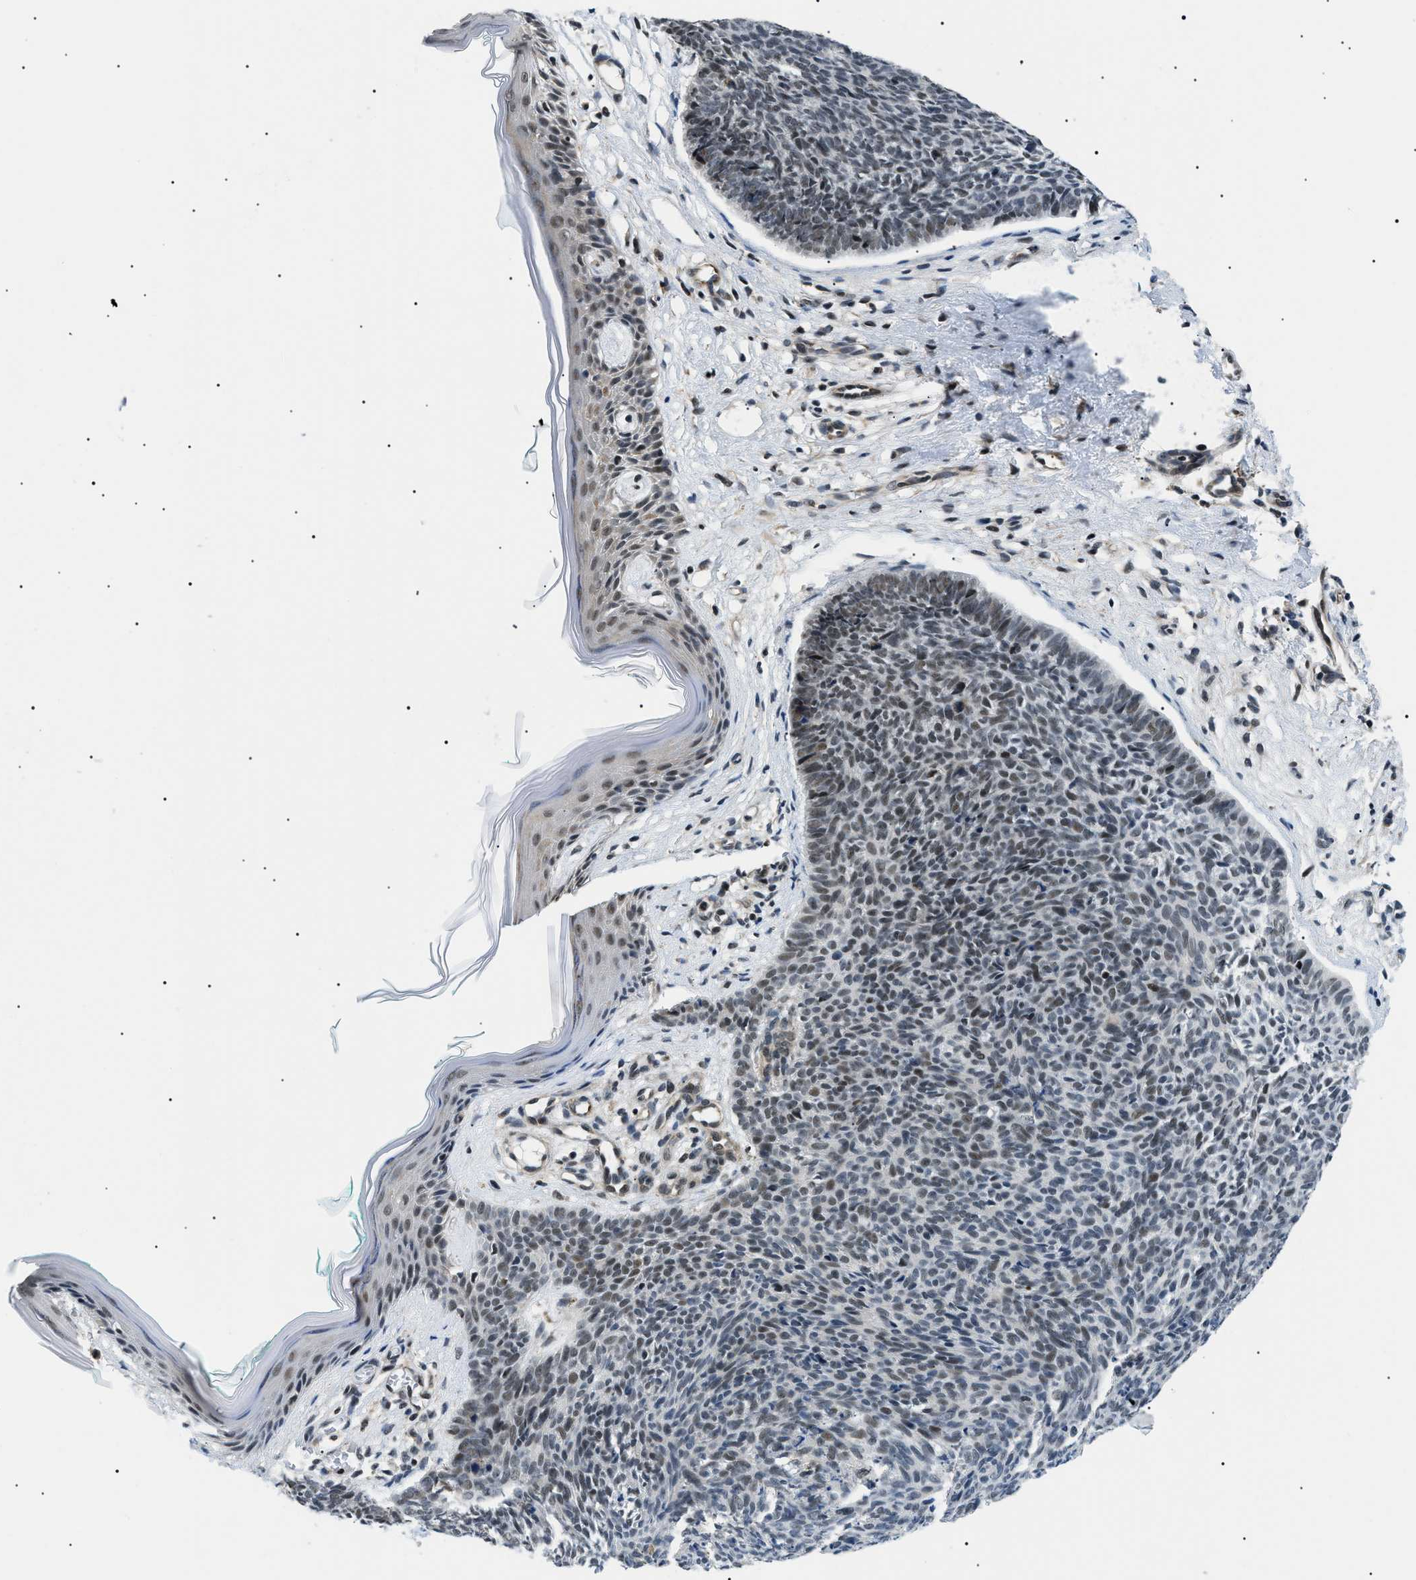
{"staining": {"intensity": "weak", "quantity": "<25%", "location": "nuclear"}, "tissue": "skin cancer", "cell_type": "Tumor cells", "image_type": "cancer", "snomed": [{"axis": "morphology", "description": "Basal cell carcinoma"}, {"axis": "topography", "description": "Skin"}], "caption": "DAB (3,3'-diaminobenzidine) immunohistochemical staining of human skin cancer (basal cell carcinoma) displays no significant staining in tumor cells. Brightfield microscopy of immunohistochemistry (IHC) stained with DAB (3,3'-diaminobenzidine) (brown) and hematoxylin (blue), captured at high magnification.", "gene": "RBM15", "patient": {"sex": "male", "age": 60}}